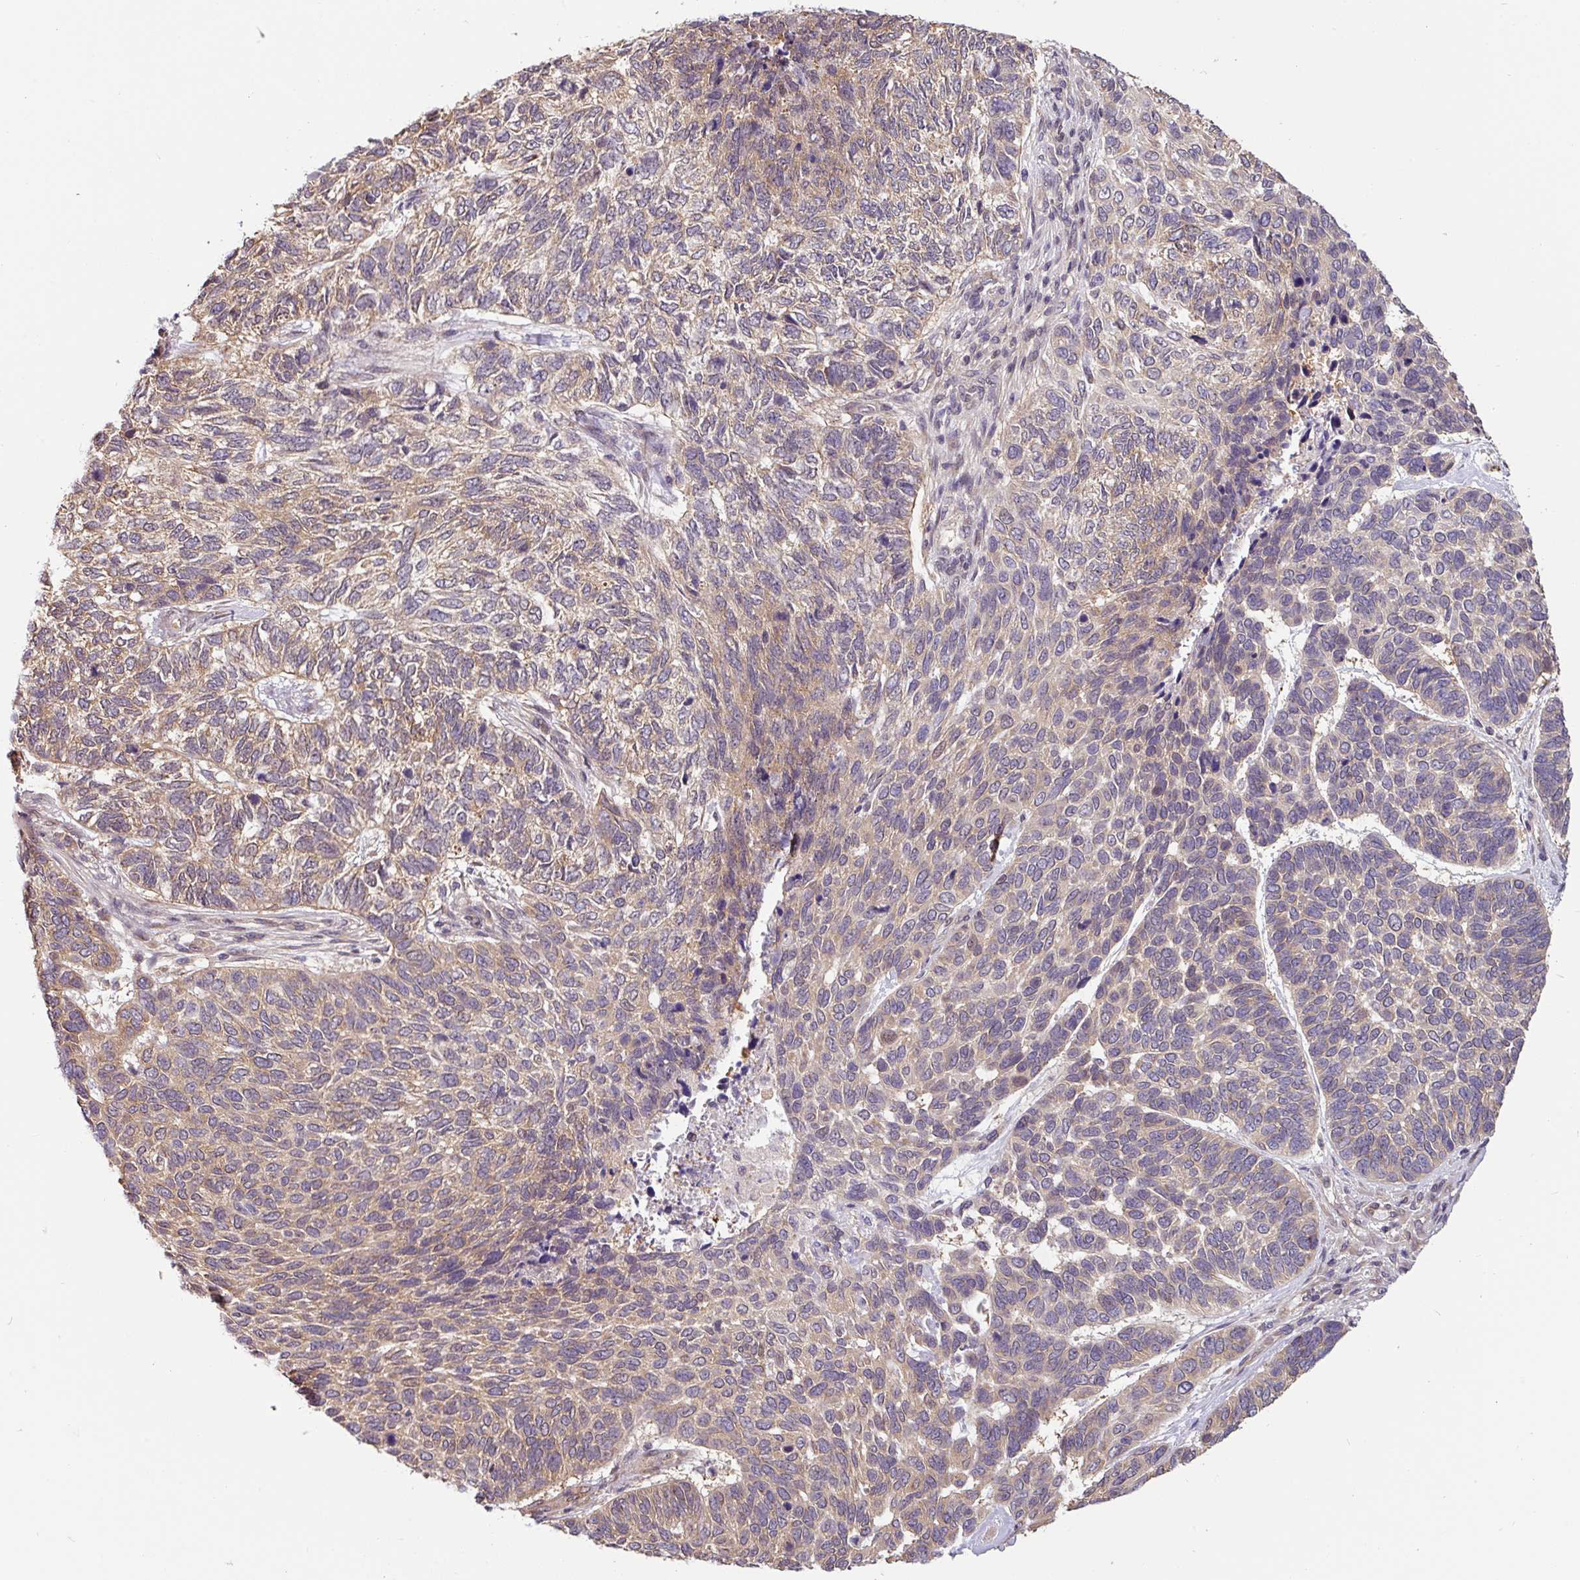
{"staining": {"intensity": "weak", "quantity": "<25%", "location": "cytoplasmic/membranous"}, "tissue": "skin cancer", "cell_type": "Tumor cells", "image_type": "cancer", "snomed": [{"axis": "morphology", "description": "Basal cell carcinoma"}, {"axis": "topography", "description": "Skin"}], "caption": "The micrograph exhibits no staining of tumor cells in skin cancer (basal cell carcinoma). (Brightfield microscopy of DAB (3,3'-diaminobenzidine) immunohistochemistry (IHC) at high magnification).", "gene": "SHB", "patient": {"sex": "female", "age": 65}}